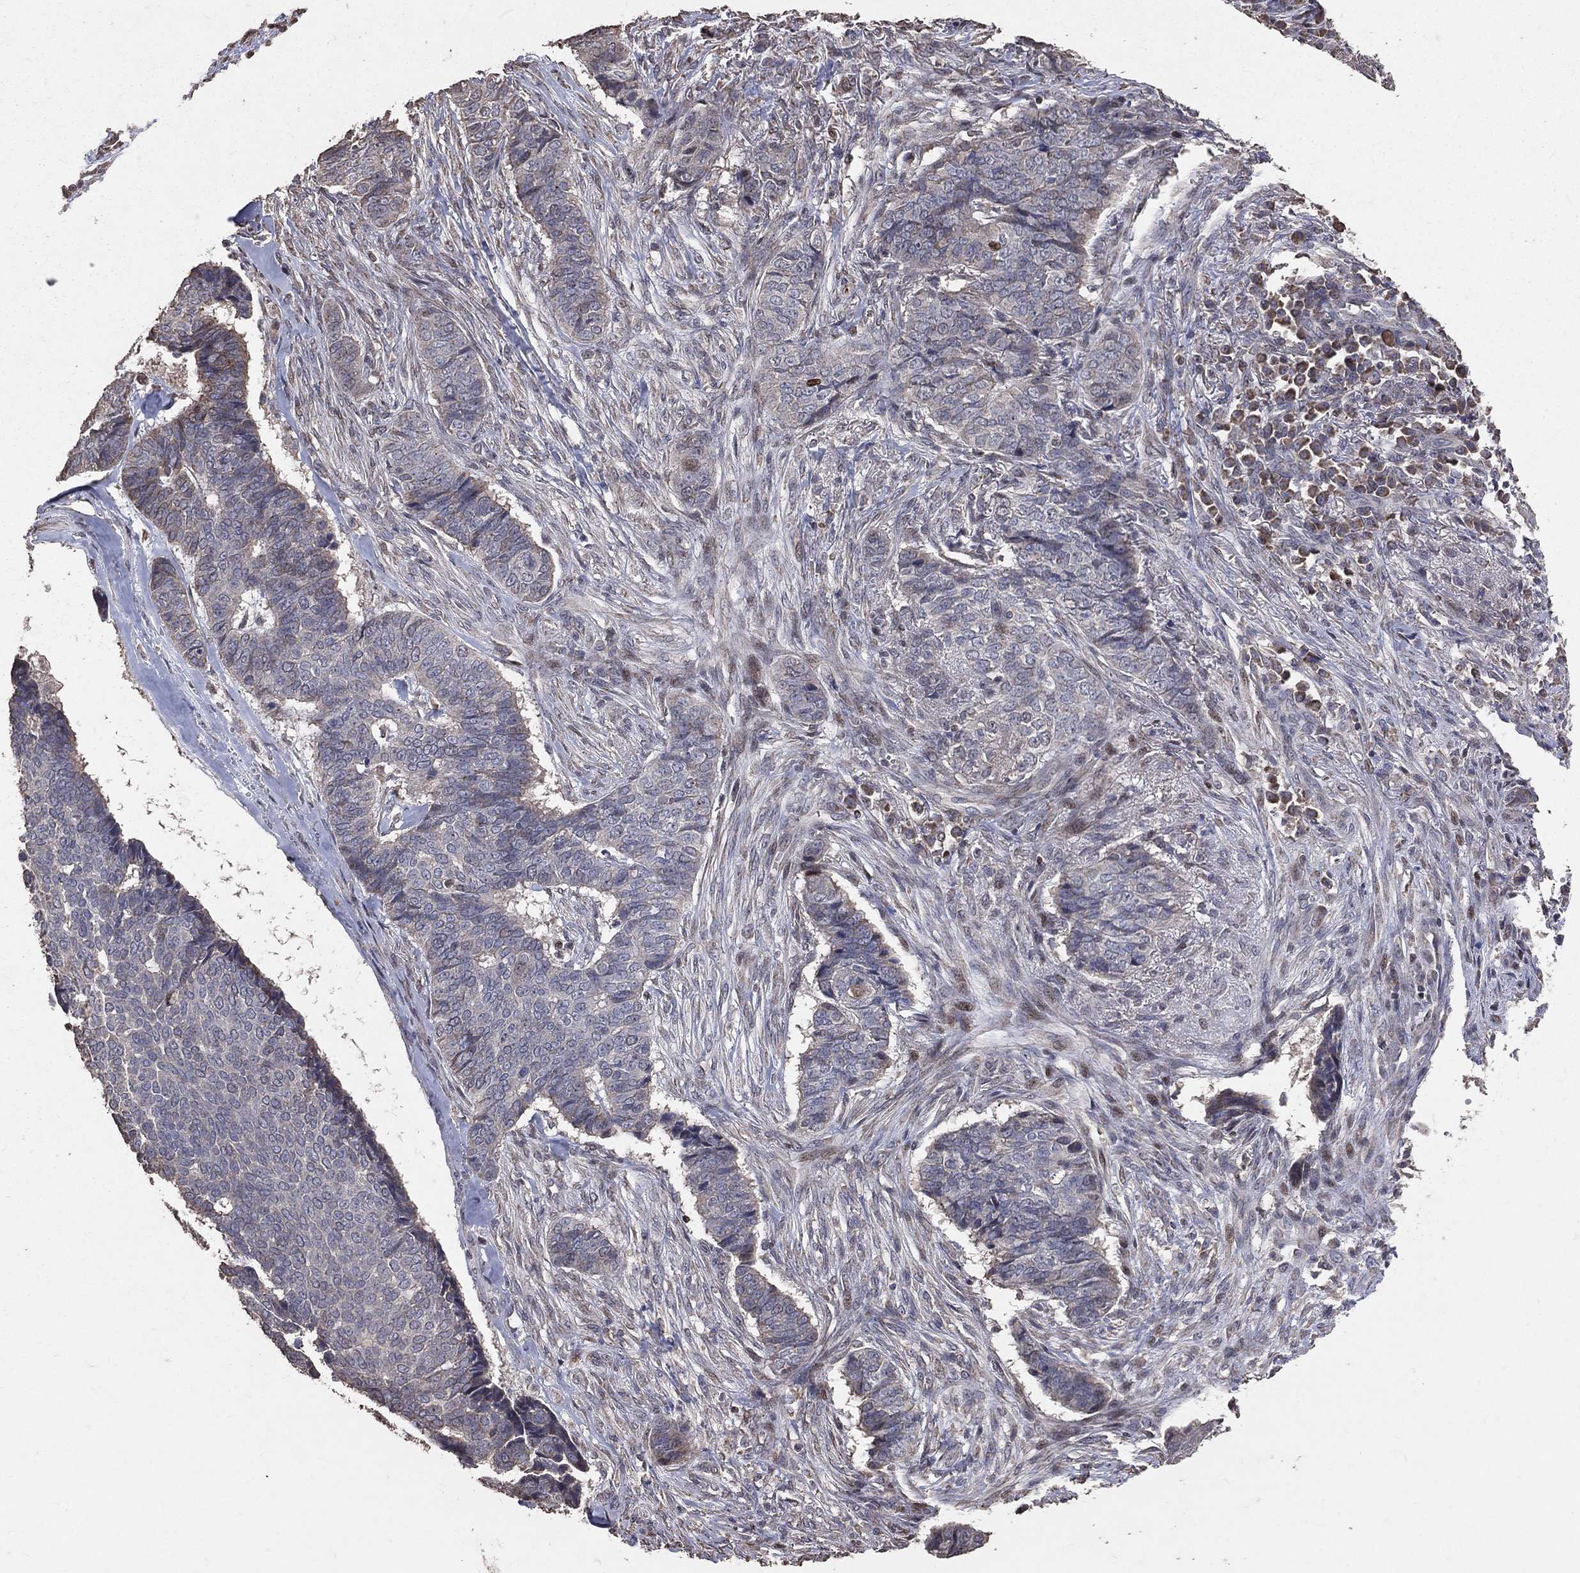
{"staining": {"intensity": "negative", "quantity": "none", "location": "none"}, "tissue": "skin cancer", "cell_type": "Tumor cells", "image_type": "cancer", "snomed": [{"axis": "morphology", "description": "Basal cell carcinoma"}, {"axis": "topography", "description": "Skin"}], "caption": "An immunohistochemistry image of basal cell carcinoma (skin) is shown. There is no staining in tumor cells of basal cell carcinoma (skin).", "gene": "LY6K", "patient": {"sex": "male", "age": 86}}